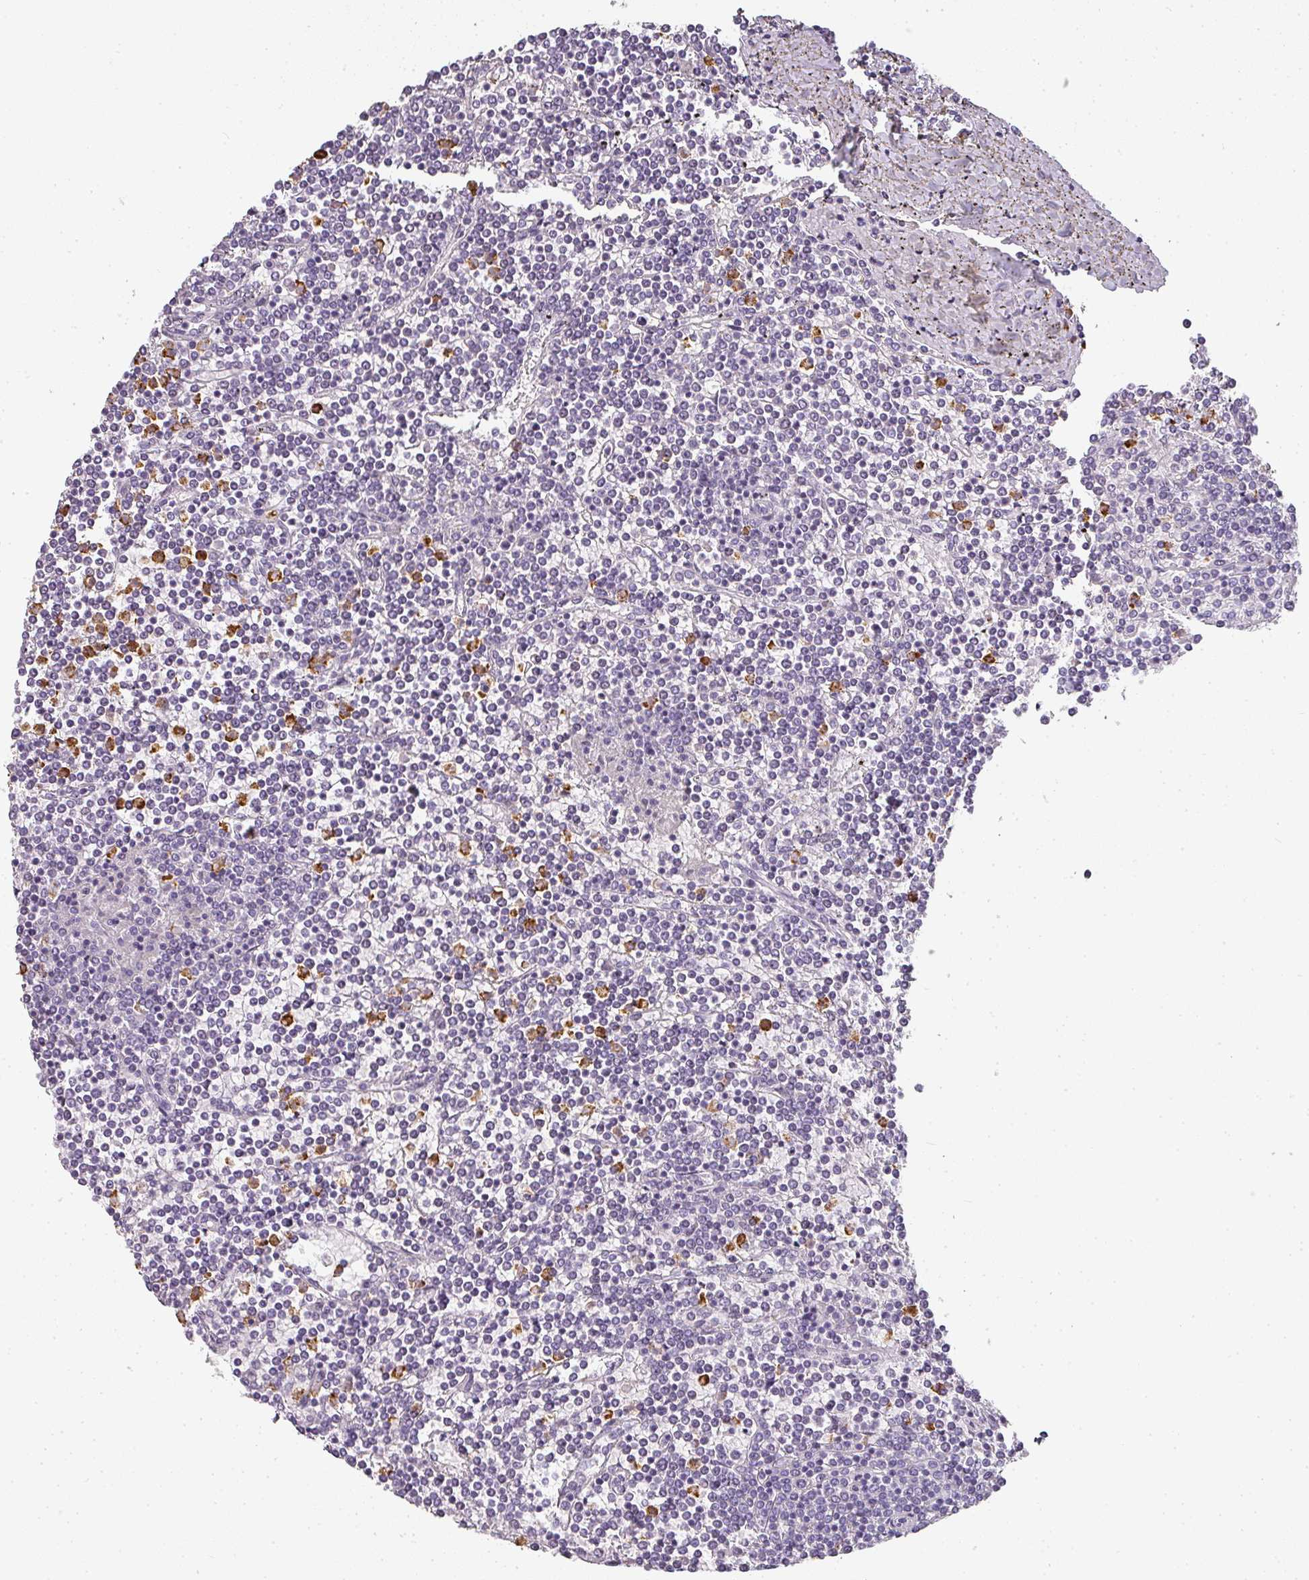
{"staining": {"intensity": "negative", "quantity": "none", "location": "none"}, "tissue": "lymphoma", "cell_type": "Tumor cells", "image_type": "cancer", "snomed": [{"axis": "morphology", "description": "Malignant lymphoma, non-Hodgkin's type, Low grade"}, {"axis": "topography", "description": "Spleen"}], "caption": "DAB immunohistochemical staining of lymphoma shows no significant positivity in tumor cells.", "gene": "CAMP", "patient": {"sex": "female", "age": 19}}